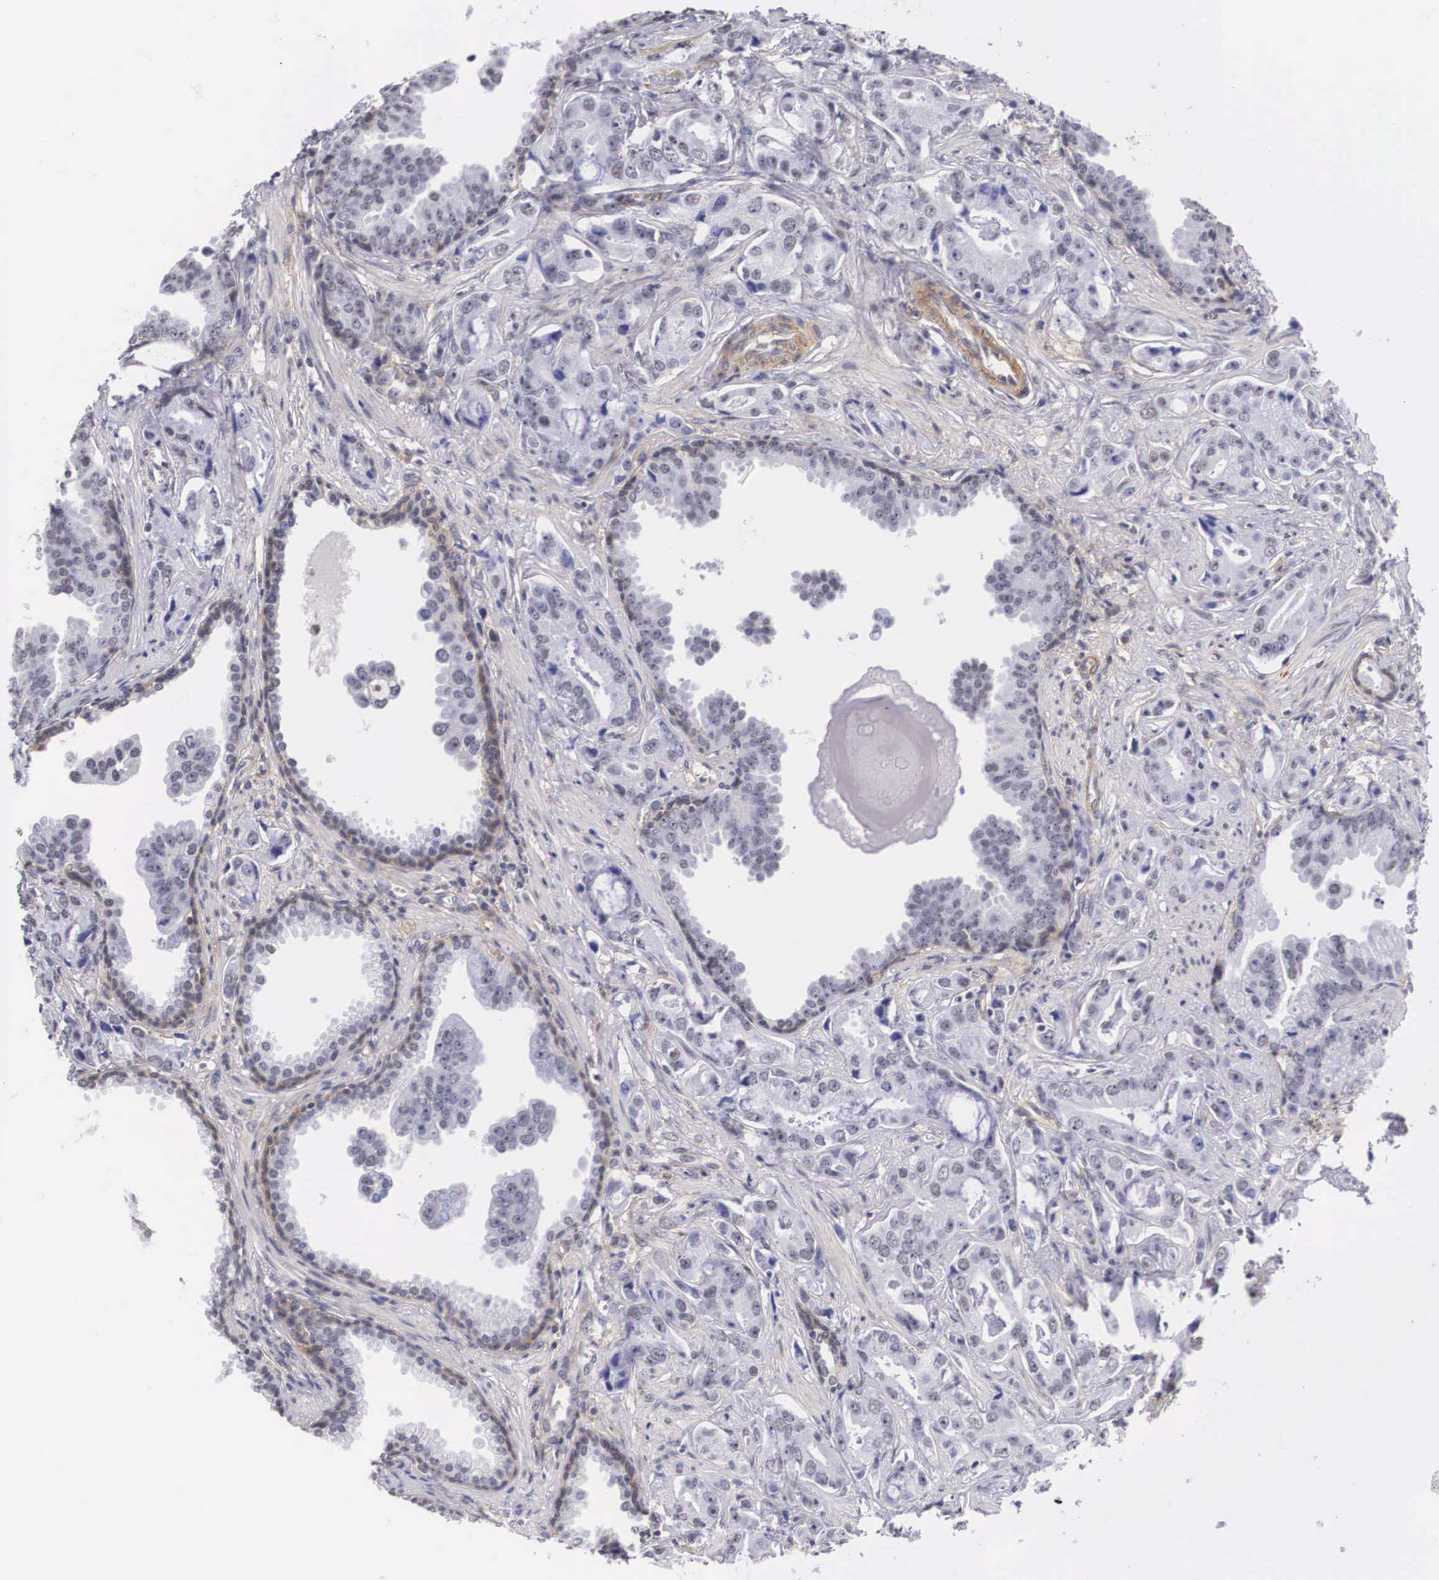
{"staining": {"intensity": "weak", "quantity": "<25%", "location": "nuclear"}, "tissue": "prostate cancer", "cell_type": "Tumor cells", "image_type": "cancer", "snomed": [{"axis": "morphology", "description": "Adenocarcinoma, Low grade"}, {"axis": "topography", "description": "Prostate"}], "caption": "Tumor cells show no significant positivity in prostate adenocarcinoma (low-grade).", "gene": "NR4A2", "patient": {"sex": "male", "age": 65}}